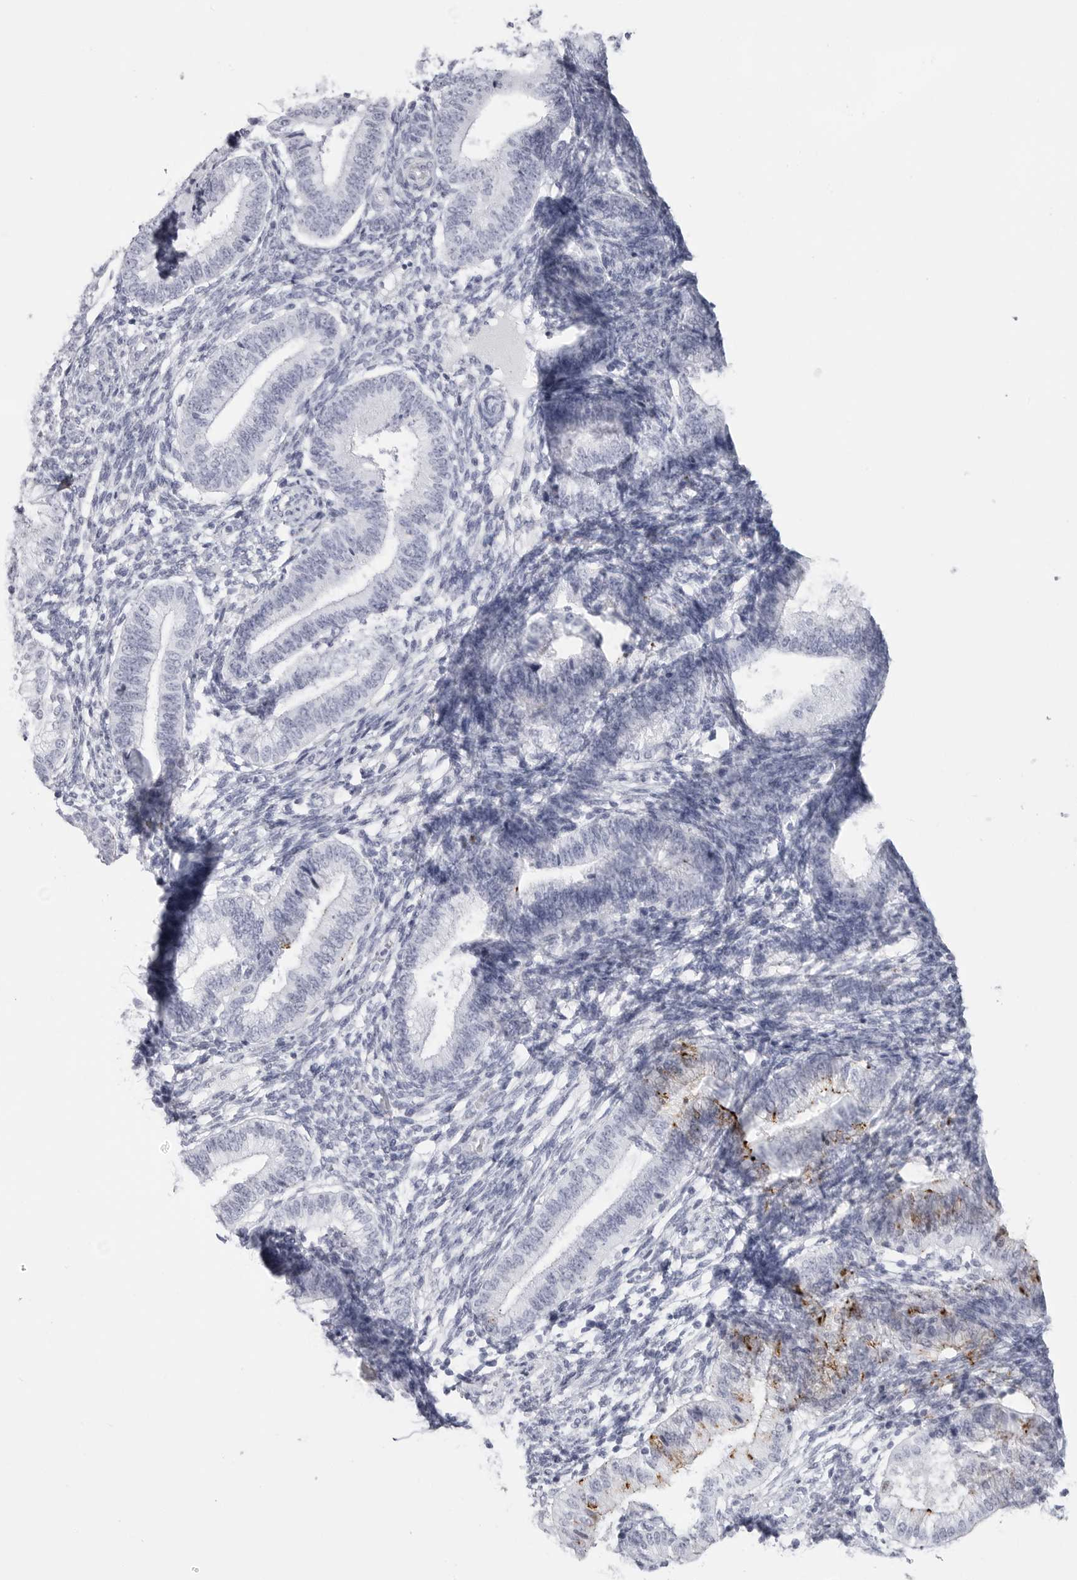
{"staining": {"intensity": "negative", "quantity": "none", "location": "none"}, "tissue": "endometrium", "cell_type": "Cells in endometrial stroma", "image_type": "normal", "snomed": [{"axis": "morphology", "description": "Normal tissue, NOS"}, {"axis": "topography", "description": "Endometrium"}], "caption": "The immunohistochemistry (IHC) histopathology image has no significant positivity in cells in endometrial stroma of endometrium.", "gene": "CST2", "patient": {"sex": "female", "age": 39}}